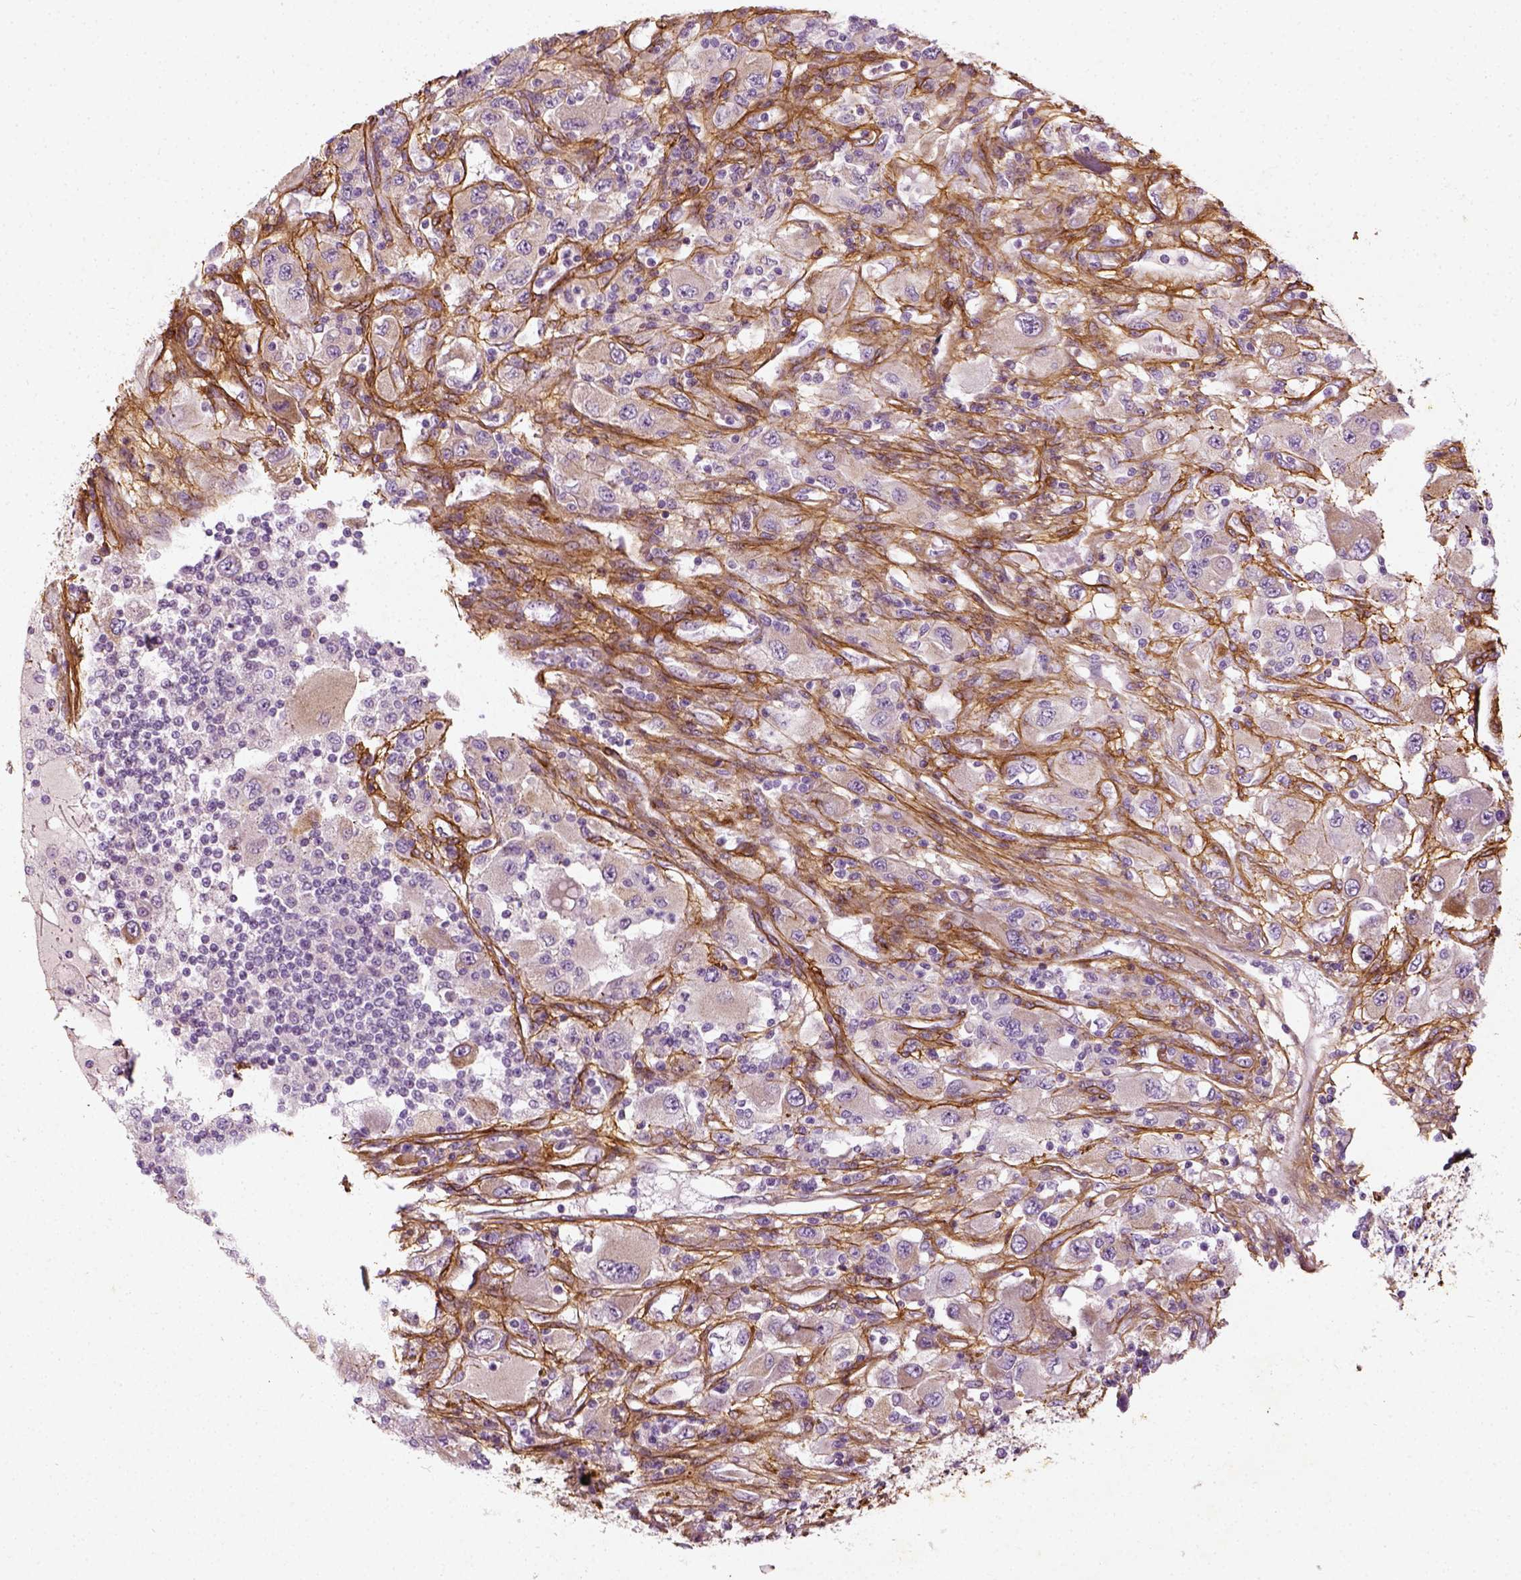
{"staining": {"intensity": "negative", "quantity": "none", "location": "none"}, "tissue": "renal cancer", "cell_type": "Tumor cells", "image_type": "cancer", "snomed": [{"axis": "morphology", "description": "Adenocarcinoma, NOS"}, {"axis": "topography", "description": "Kidney"}], "caption": "IHC histopathology image of neoplastic tissue: adenocarcinoma (renal) stained with DAB exhibits no significant protein staining in tumor cells. (DAB (3,3'-diaminobenzidine) immunohistochemistry with hematoxylin counter stain).", "gene": "COL6A2", "patient": {"sex": "female", "age": 67}}